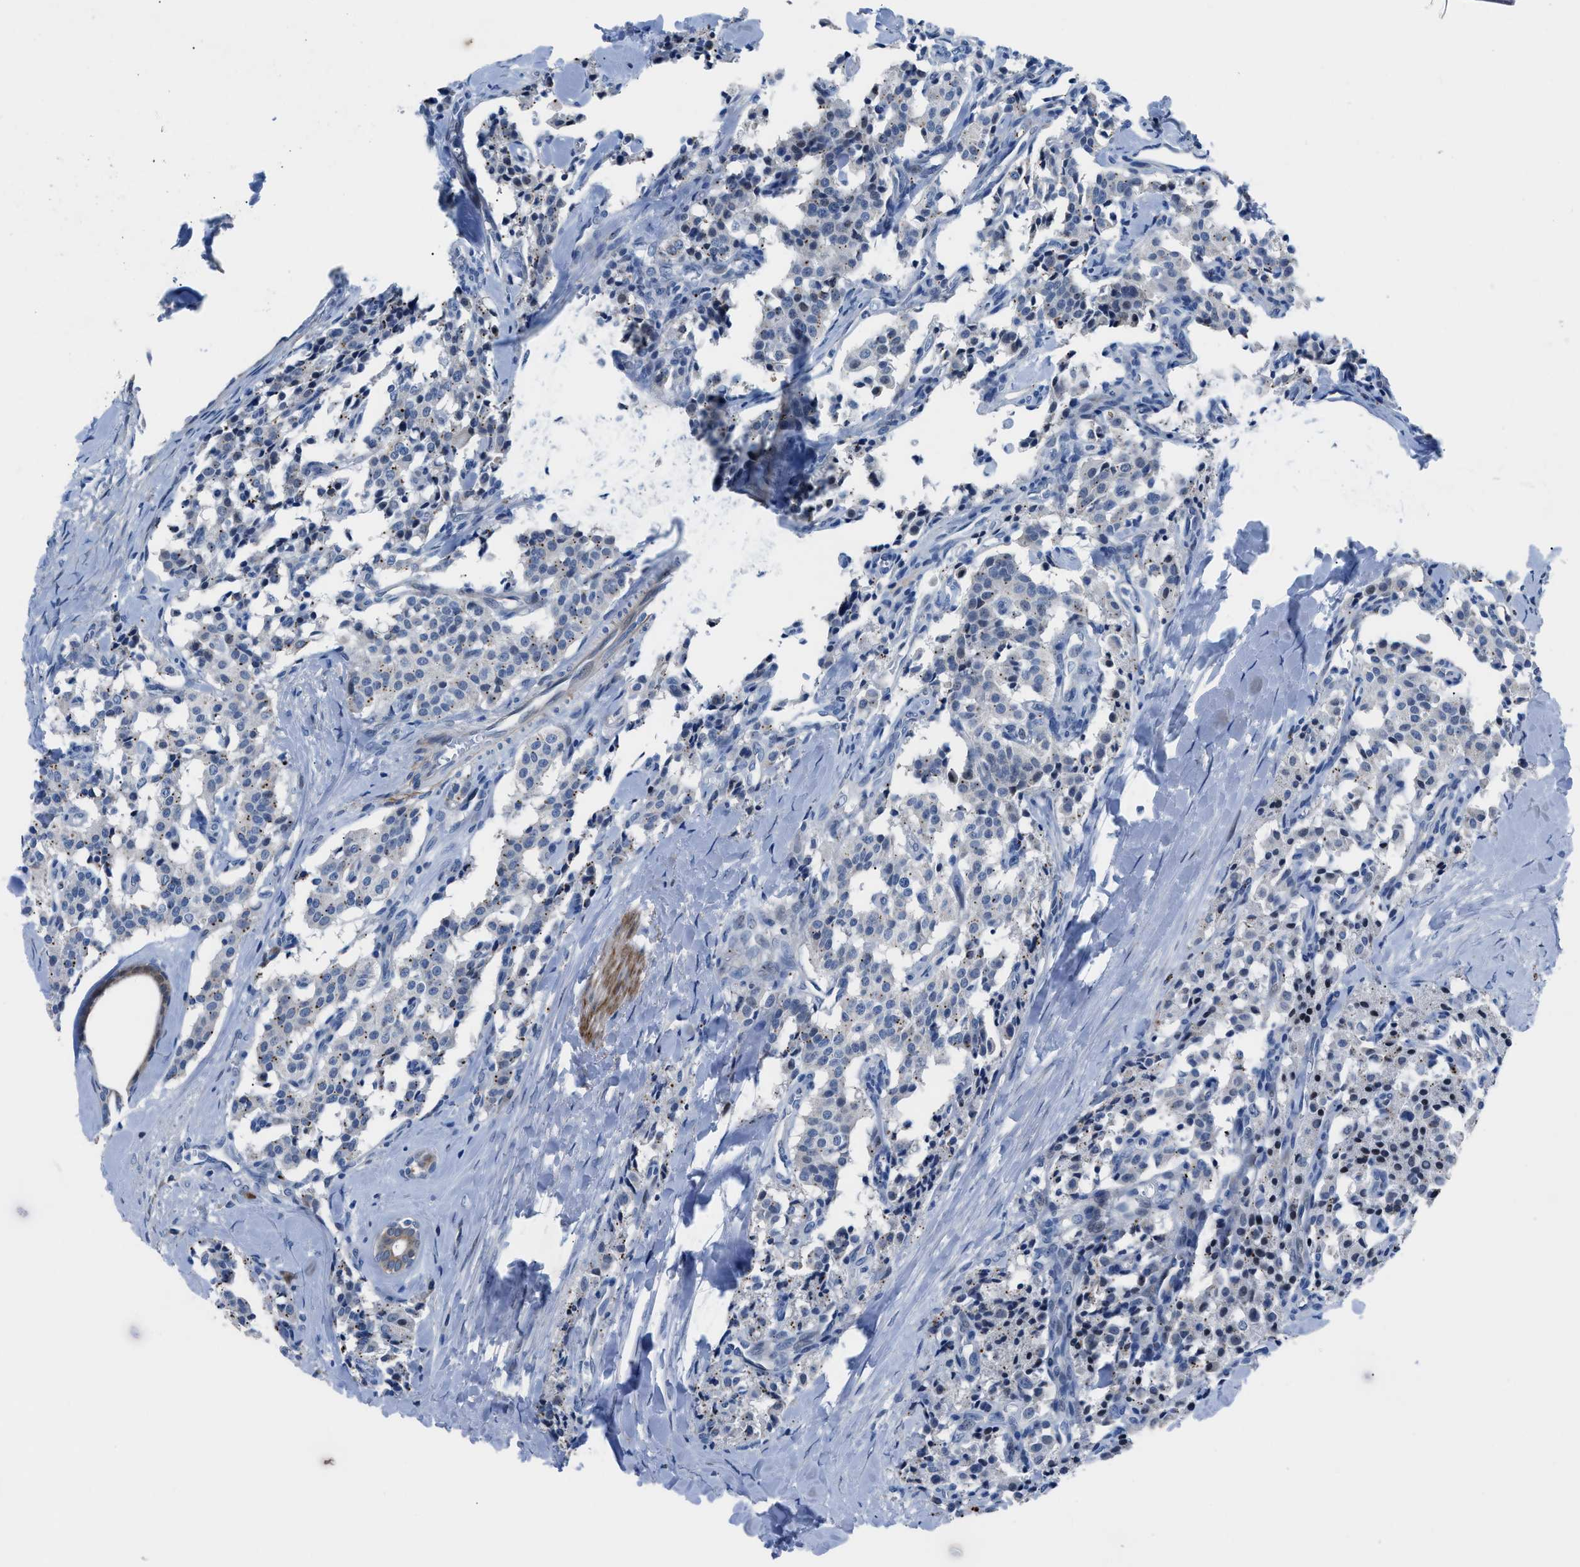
{"staining": {"intensity": "negative", "quantity": "none", "location": "none"}, "tissue": "carcinoid", "cell_type": "Tumor cells", "image_type": "cancer", "snomed": [{"axis": "morphology", "description": "Carcinoid, malignant, NOS"}, {"axis": "topography", "description": "Lung"}], "caption": "Immunohistochemistry image of neoplastic tissue: malignant carcinoid stained with DAB (3,3'-diaminobenzidine) displays no significant protein expression in tumor cells.", "gene": "UAP1", "patient": {"sex": "male", "age": 30}}